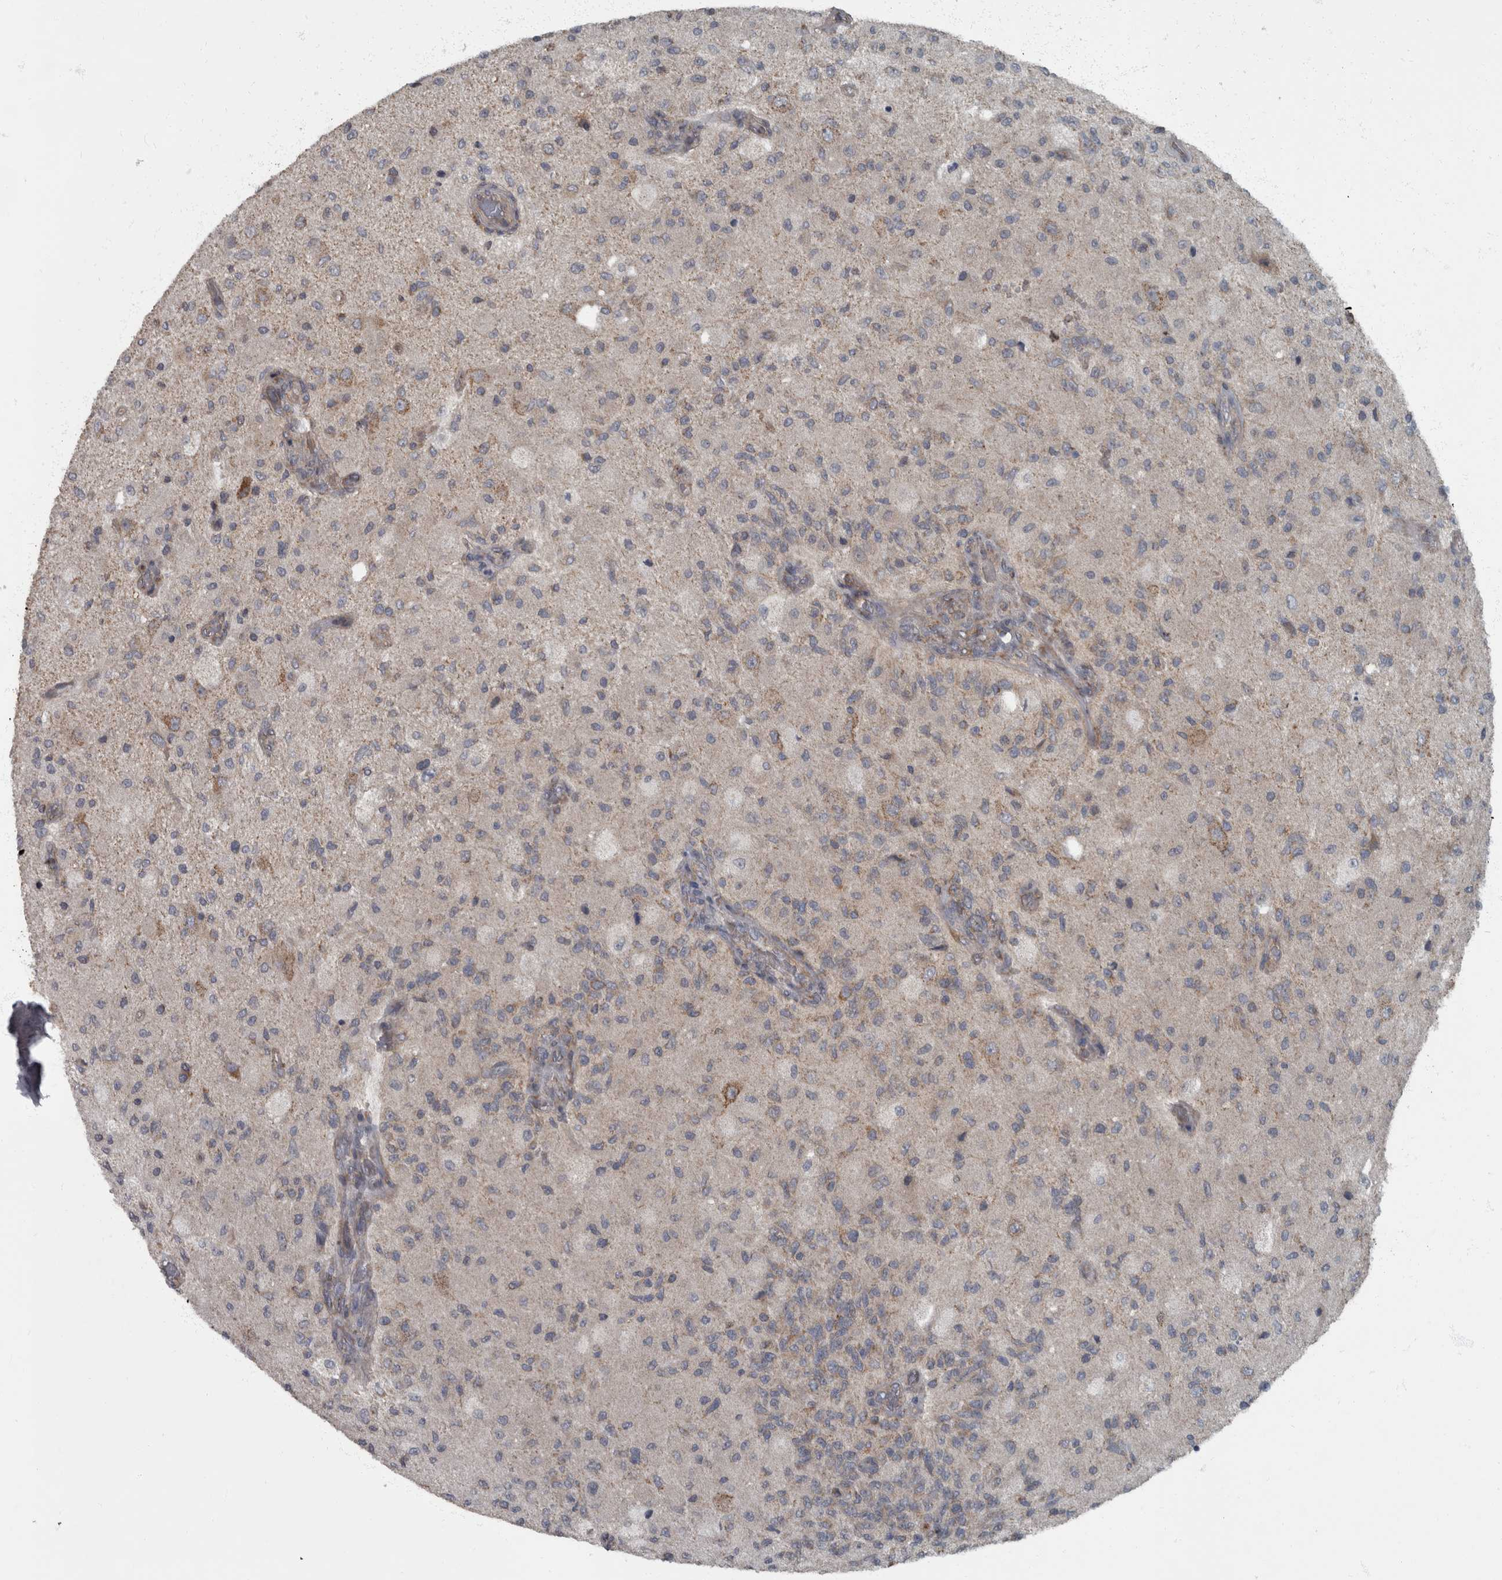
{"staining": {"intensity": "weak", "quantity": "<25%", "location": "cytoplasmic/membranous"}, "tissue": "glioma", "cell_type": "Tumor cells", "image_type": "cancer", "snomed": [{"axis": "morphology", "description": "Normal tissue, NOS"}, {"axis": "morphology", "description": "Glioma, malignant, High grade"}, {"axis": "topography", "description": "Cerebral cortex"}], "caption": "Human glioma stained for a protein using immunohistochemistry (IHC) shows no staining in tumor cells.", "gene": "RABGGTB", "patient": {"sex": "male", "age": 77}}